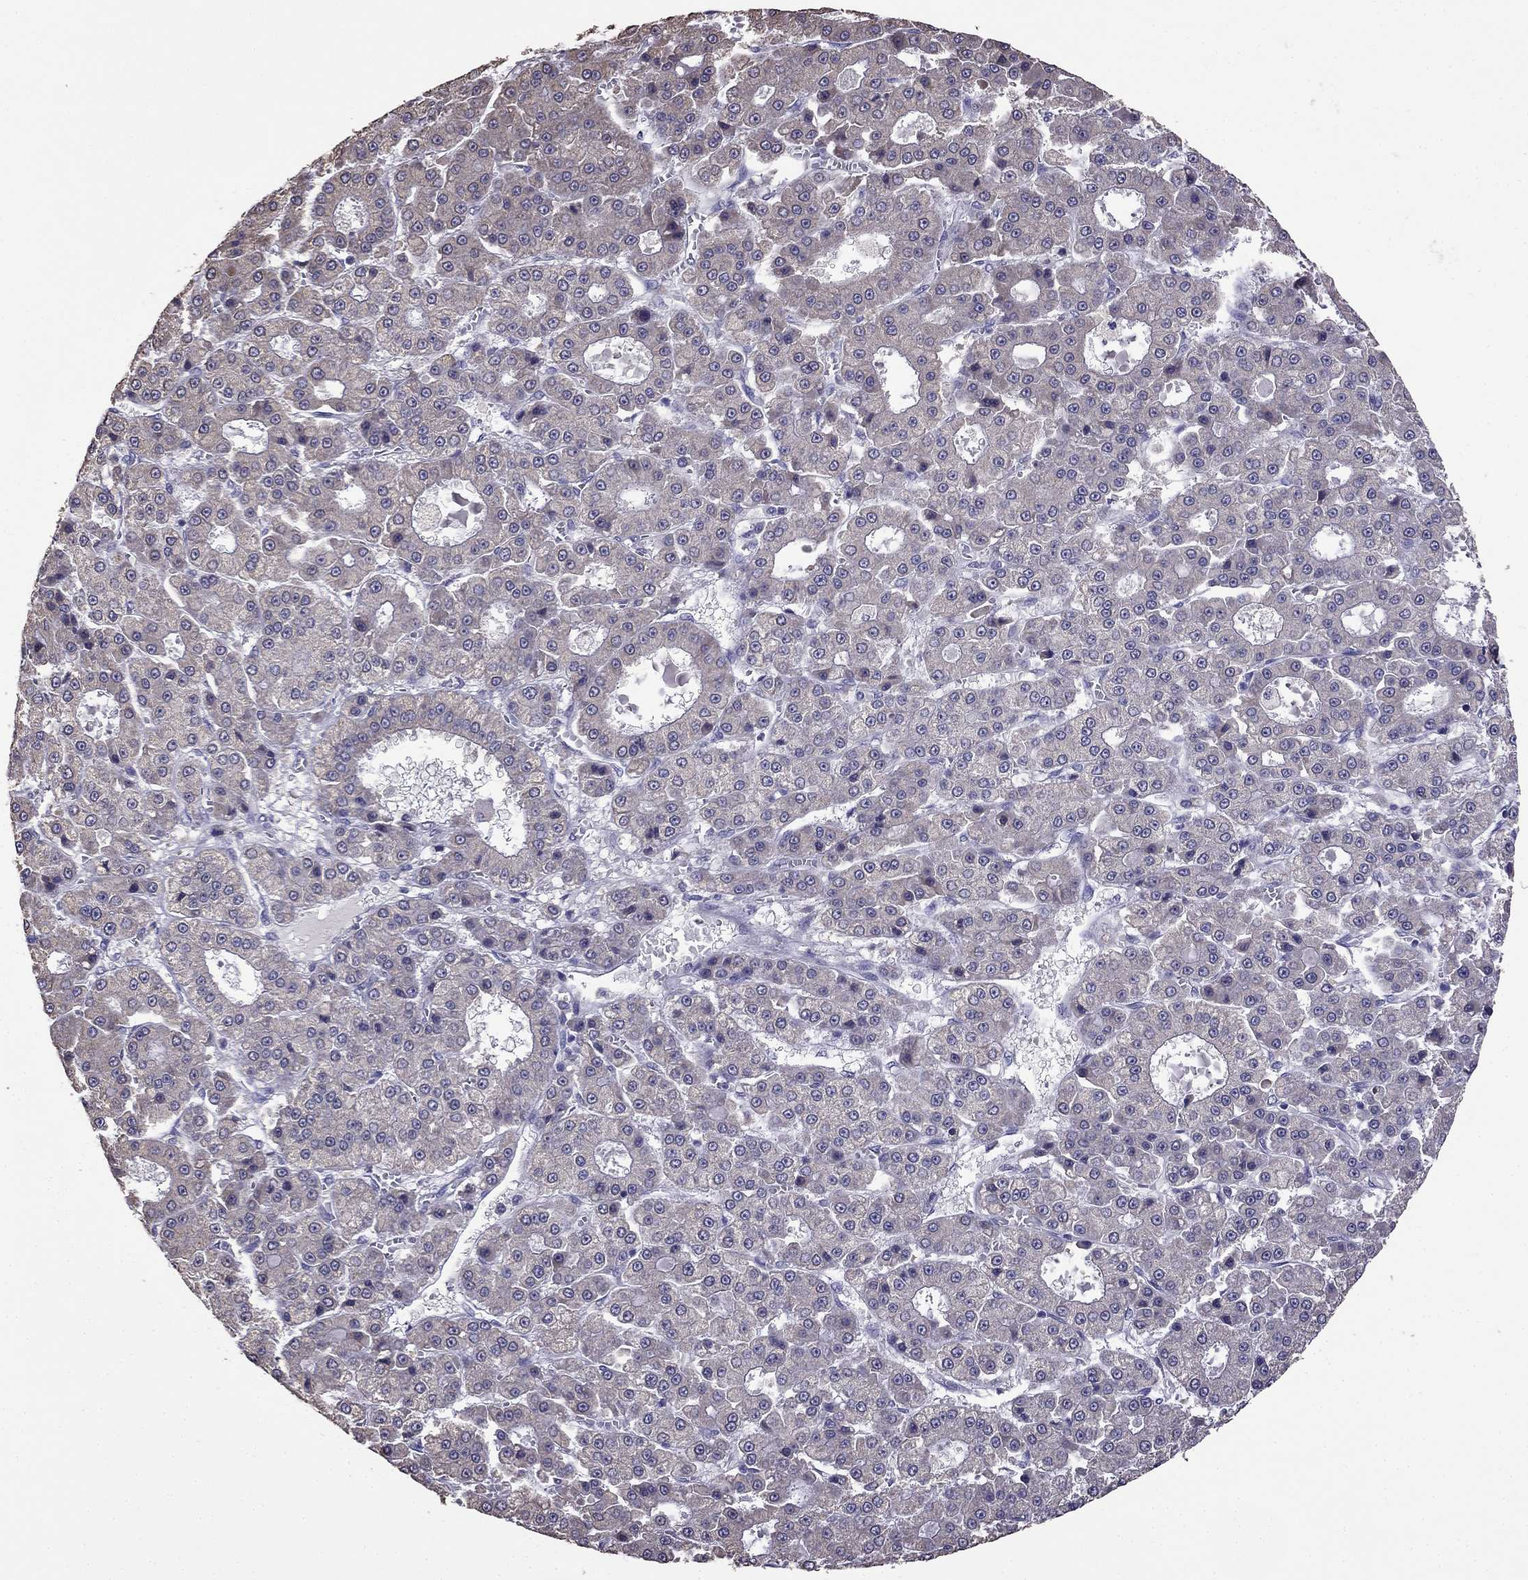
{"staining": {"intensity": "negative", "quantity": "none", "location": "none"}, "tissue": "liver cancer", "cell_type": "Tumor cells", "image_type": "cancer", "snomed": [{"axis": "morphology", "description": "Carcinoma, Hepatocellular, NOS"}, {"axis": "topography", "description": "Liver"}], "caption": "High magnification brightfield microscopy of hepatocellular carcinoma (liver) stained with DAB (brown) and counterstained with hematoxylin (blue): tumor cells show no significant staining.", "gene": "CDH9", "patient": {"sex": "male", "age": 70}}